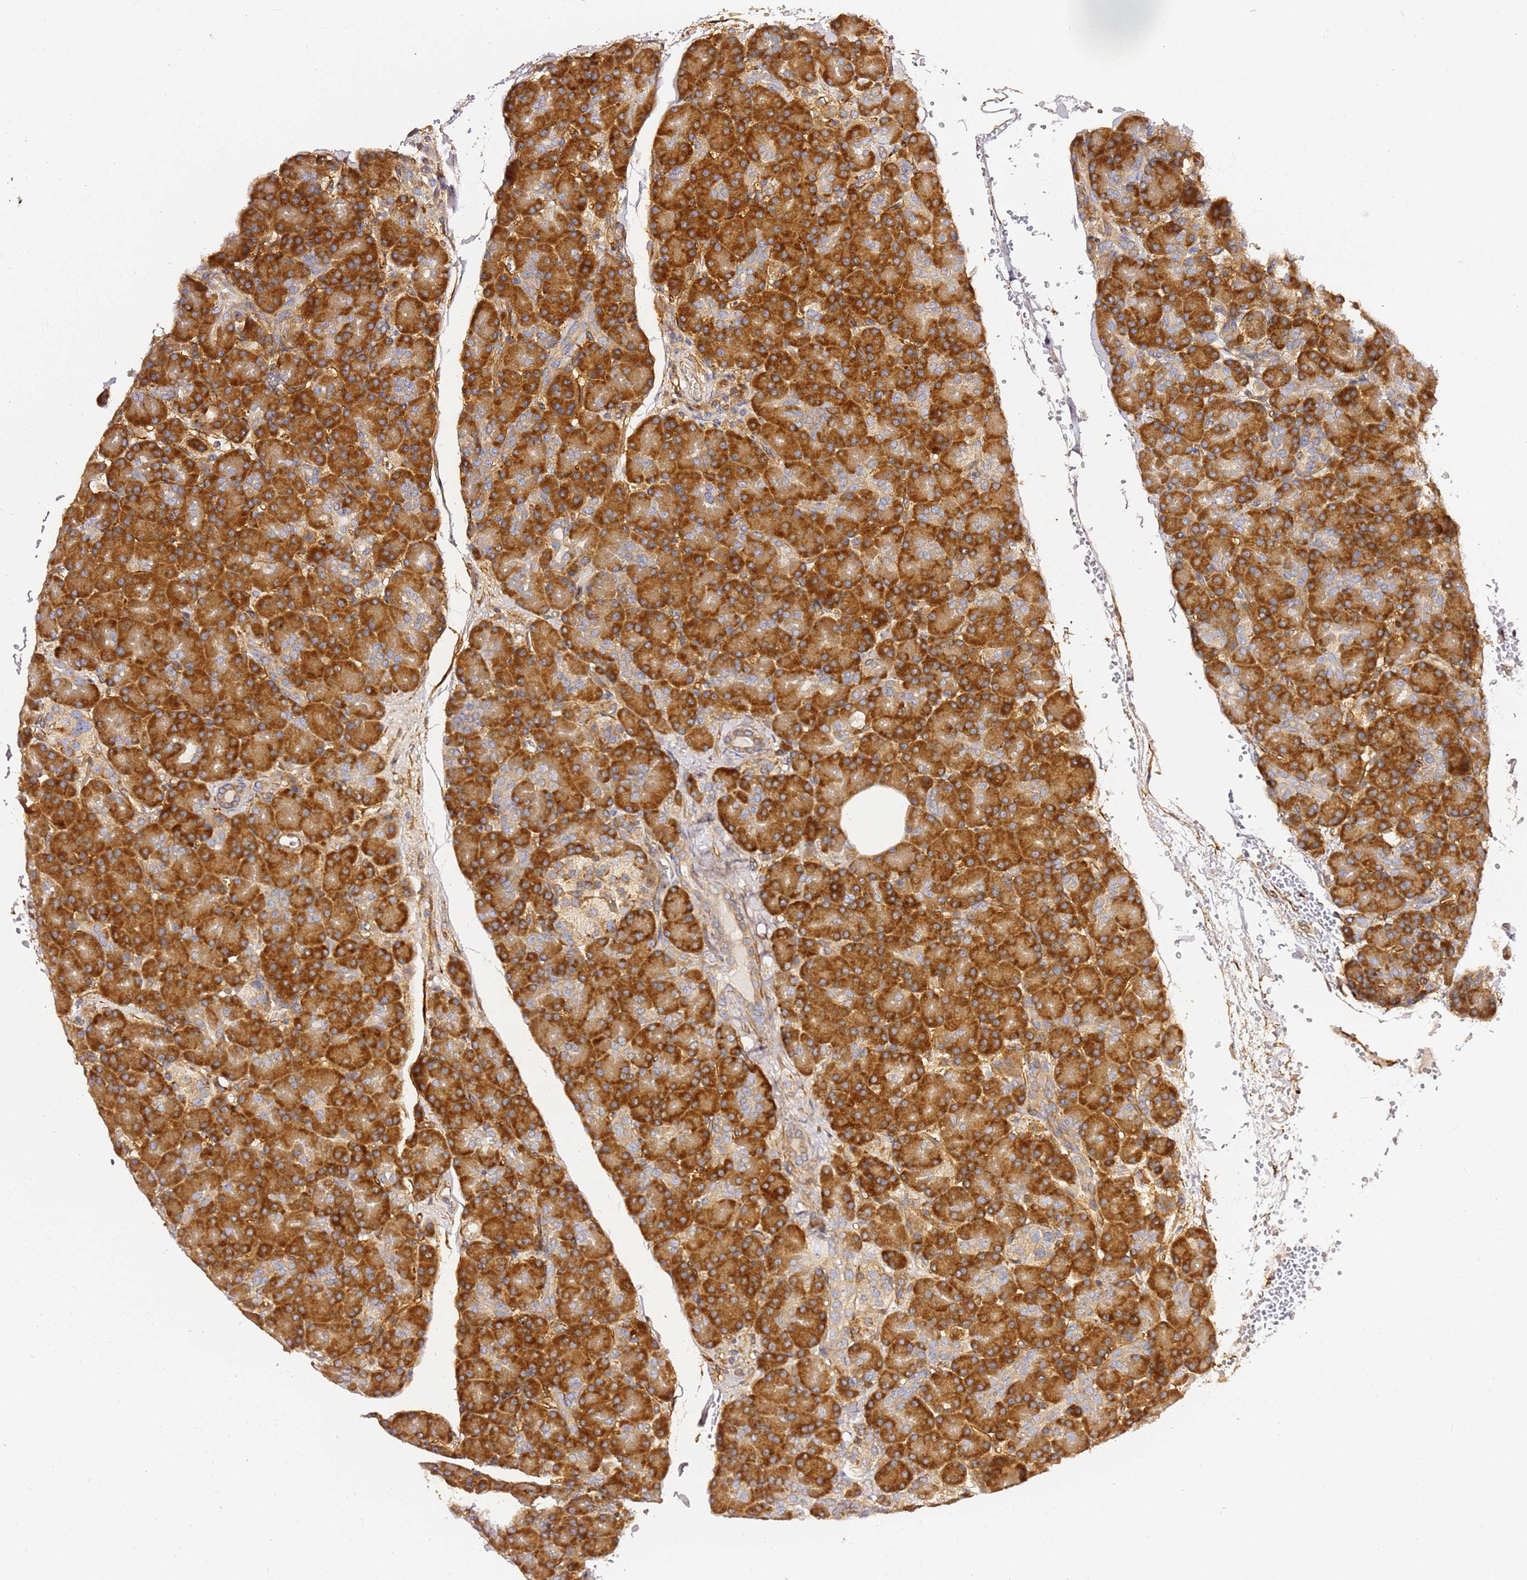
{"staining": {"intensity": "strong", "quantity": ">75%", "location": "cytoplasmic/membranous"}, "tissue": "pancreas", "cell_type": "Exocrine glandular cells", "image_type": "normal", "snomed": [{"axis": "morphology", "description": "Normal tissue, NOS"}, {"axis": "topography", "description": "Pancreas"}], "caption": "IHC micrograph of normal human pancreas stained for a protein (brown), which shows high levels of strong cytoplasmic/membranous positivity in about >75% of exocrine glandular cells.", "gene": "KIF7", "patient": {"sex": "female", "age": 43}}